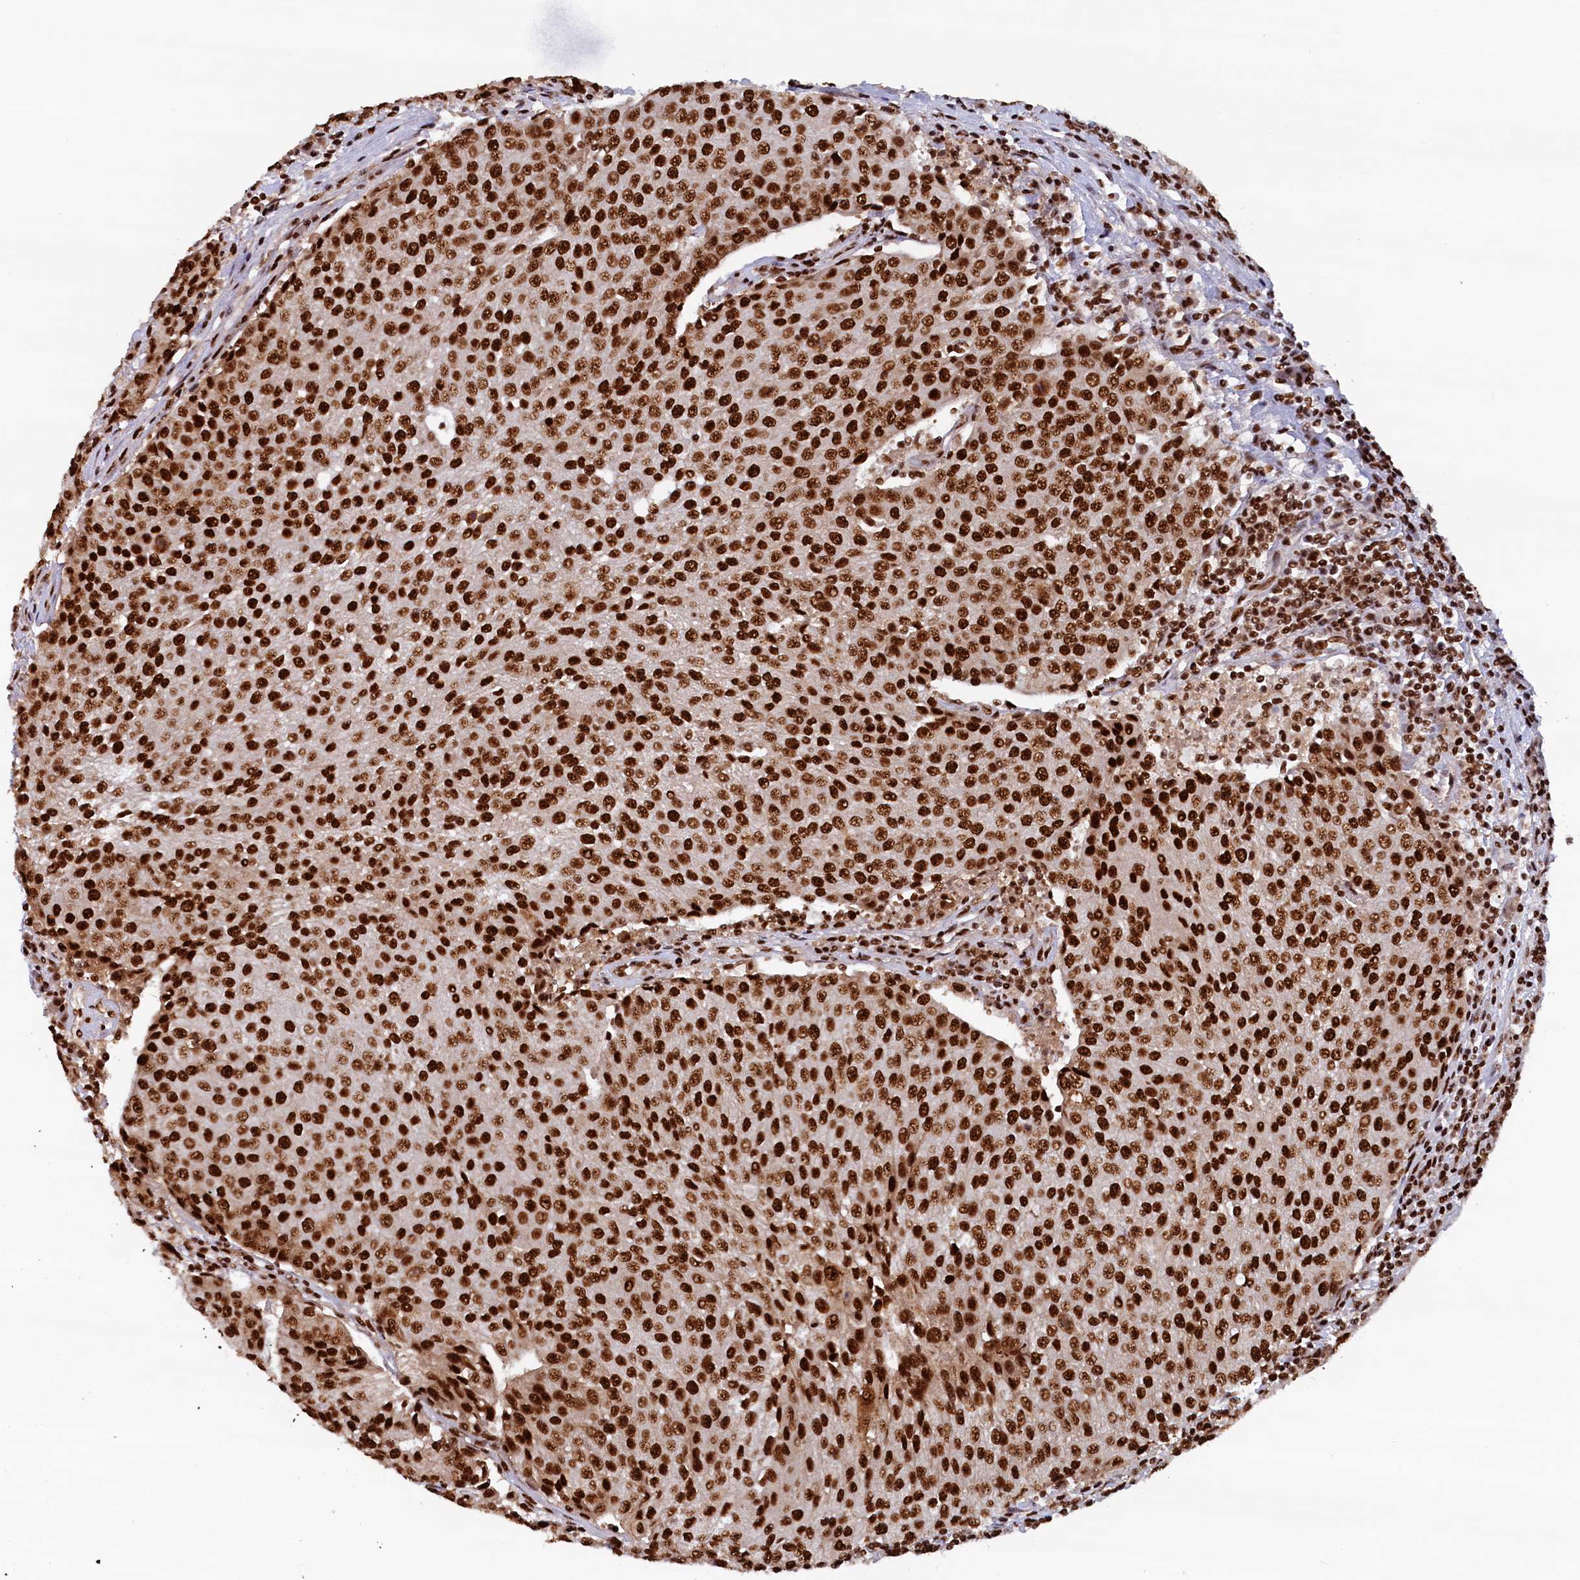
{"staining": {"intensity": "strong", "quantity": ">75%", "location": "nuclear"}, "tissue": "urothelial cancer", "cell_type": "Tumor cells", "image_type": "cancer", "snomed": [{"axis": "morphology", "description": "Urothelial carcinoma, High grade"}, {"axis": "topography", "description": "Urinary bladder"}], "caption": "Protein expression analysis of human urothelial cancer reveals strong nuclear expression in about >75% of tumor cells.", "gene": "ZC3H18", "patient": {"sex": "female", "age": 85}}